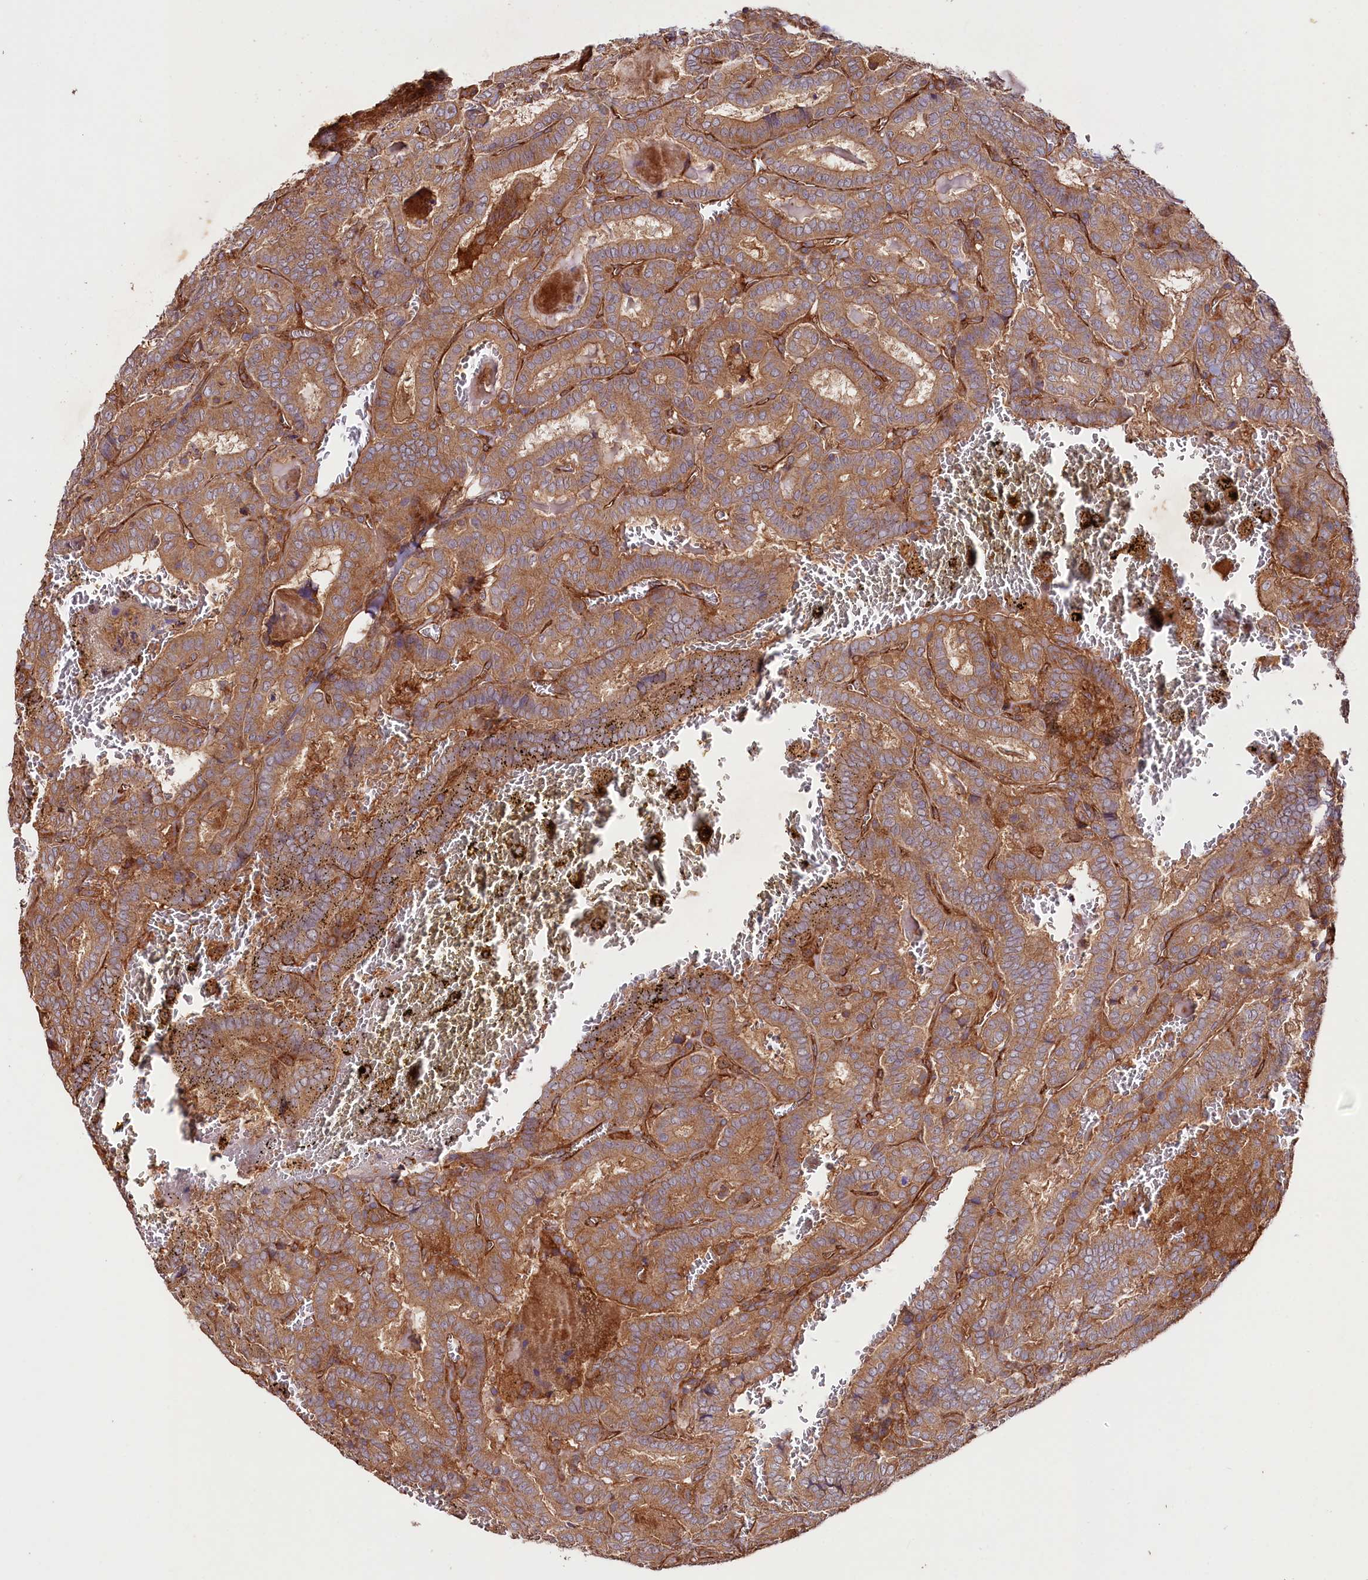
{"staining": {"intensity": "moderate", "quantity": ">75%", "location": "cytoplasmic/membranous"}, "tissue": "thyroid cancer", "cell_type": "Tumor cells", "image_type": "cancer", "snomed": [{"axis": "morphology", "description": "Papillary adenocarcinoma, NOS"}, {"axis": "topography", "description": "Thyroid gland"}], "caption": "Moderate cytoplasmic/membranous staining is appreciated in about >75% of tumor cells in papillary adenocarcinoma (thyroid).", "gene": "CEP295", "patient": {"sex": "female", "age": 72}}